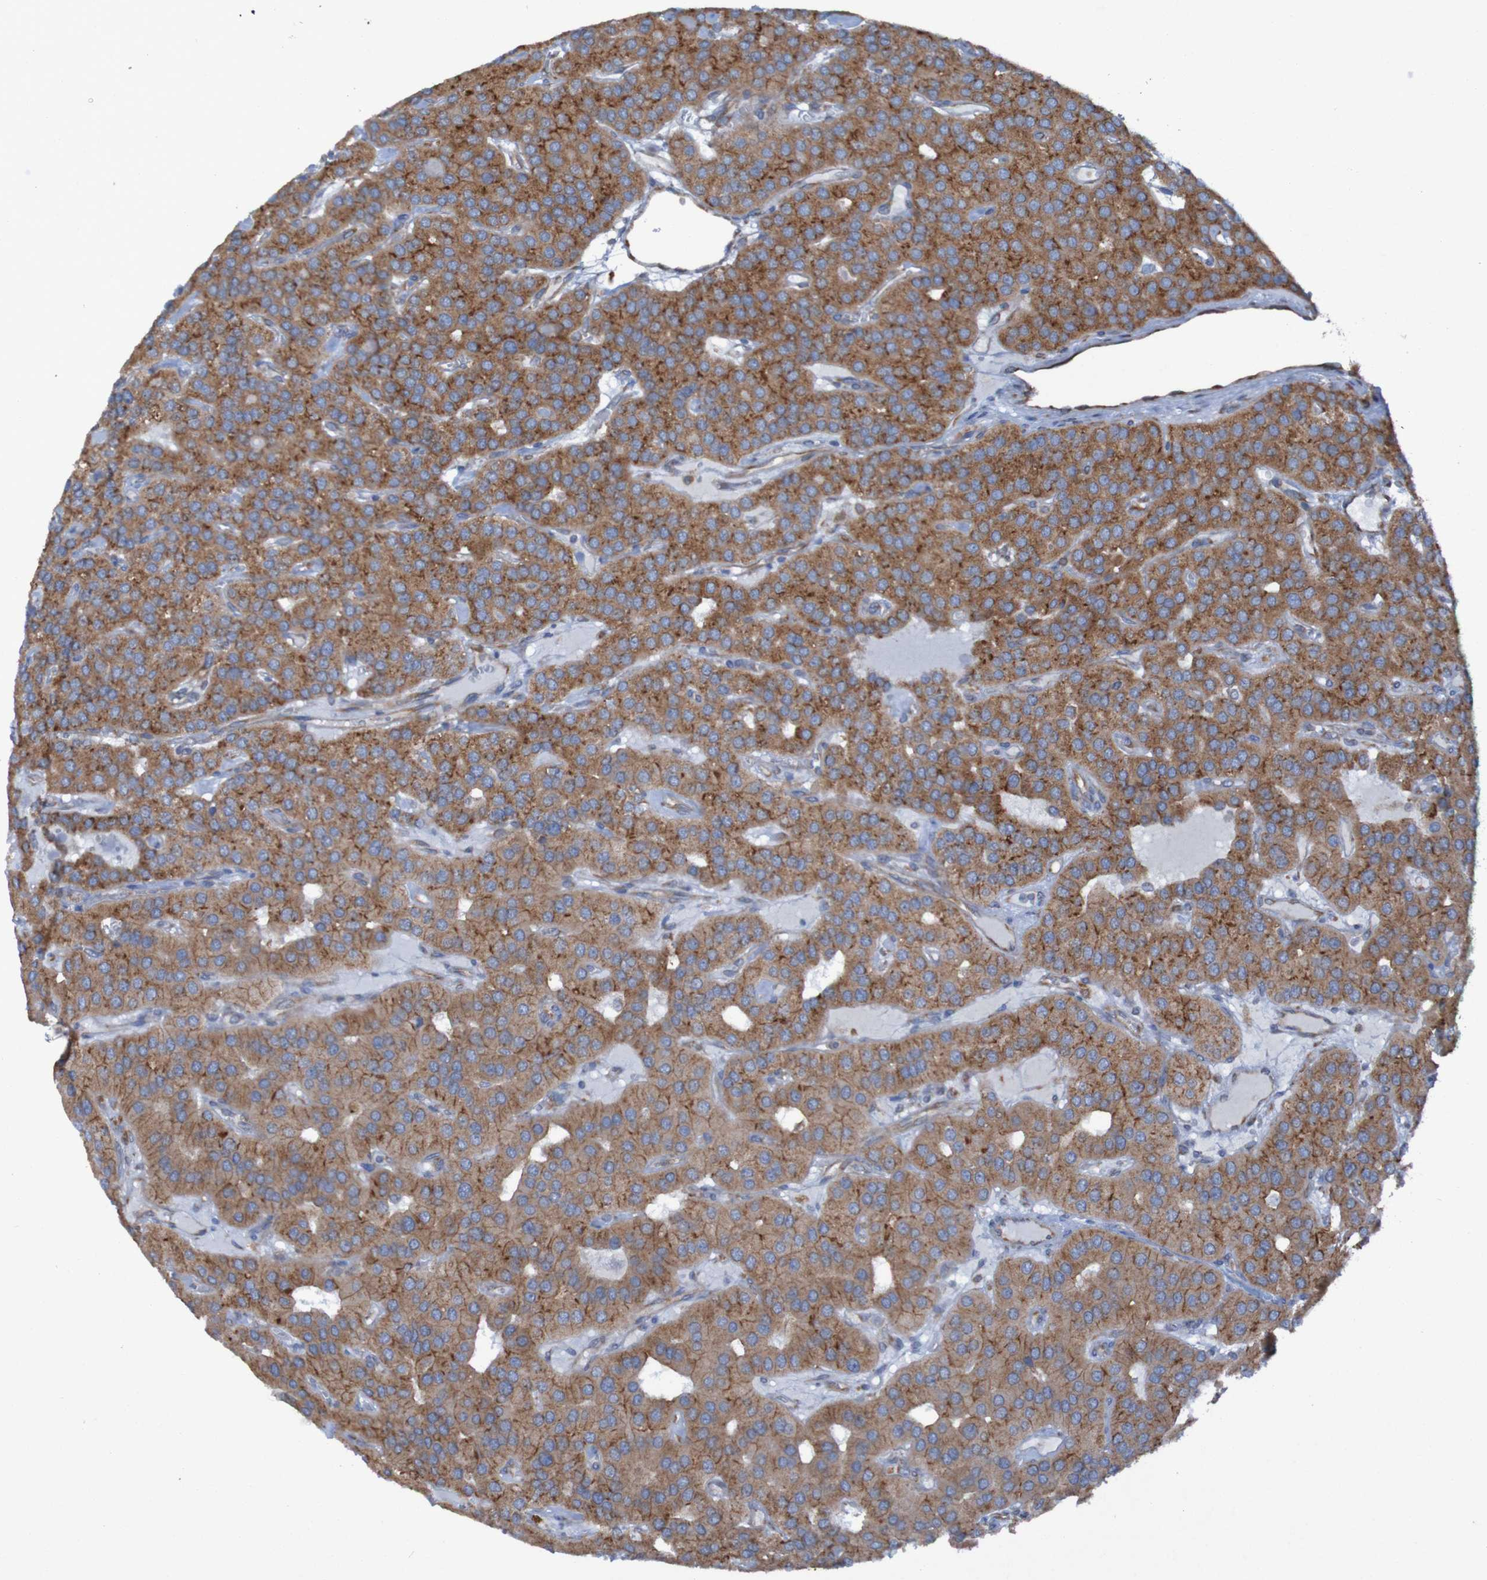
{"staining": {"intensity": "strong", "quantity": ">75%", "location": "cytoplasmic/membranous"}, "tissue": "parathyroid gland", "cell_type": "Glandular cells", "image_type": "normal", "snomed": [{"axis": "morphology", "description": "Normal tissue, NOS"}, {"axis": "morphology", "description": "Adenoma, NOS"}, {"axis": "topography", "description": "Parathyroid gland"}], "caption": "Glandular cells display high levels of strong cytoplasmic/membranous staining in approximately >75% of cells in unremarkable parathyroid gland. Nuclei are stained in blue.", "gene": "RPL10L", "patient": {"sex": "female", "age": 86}}